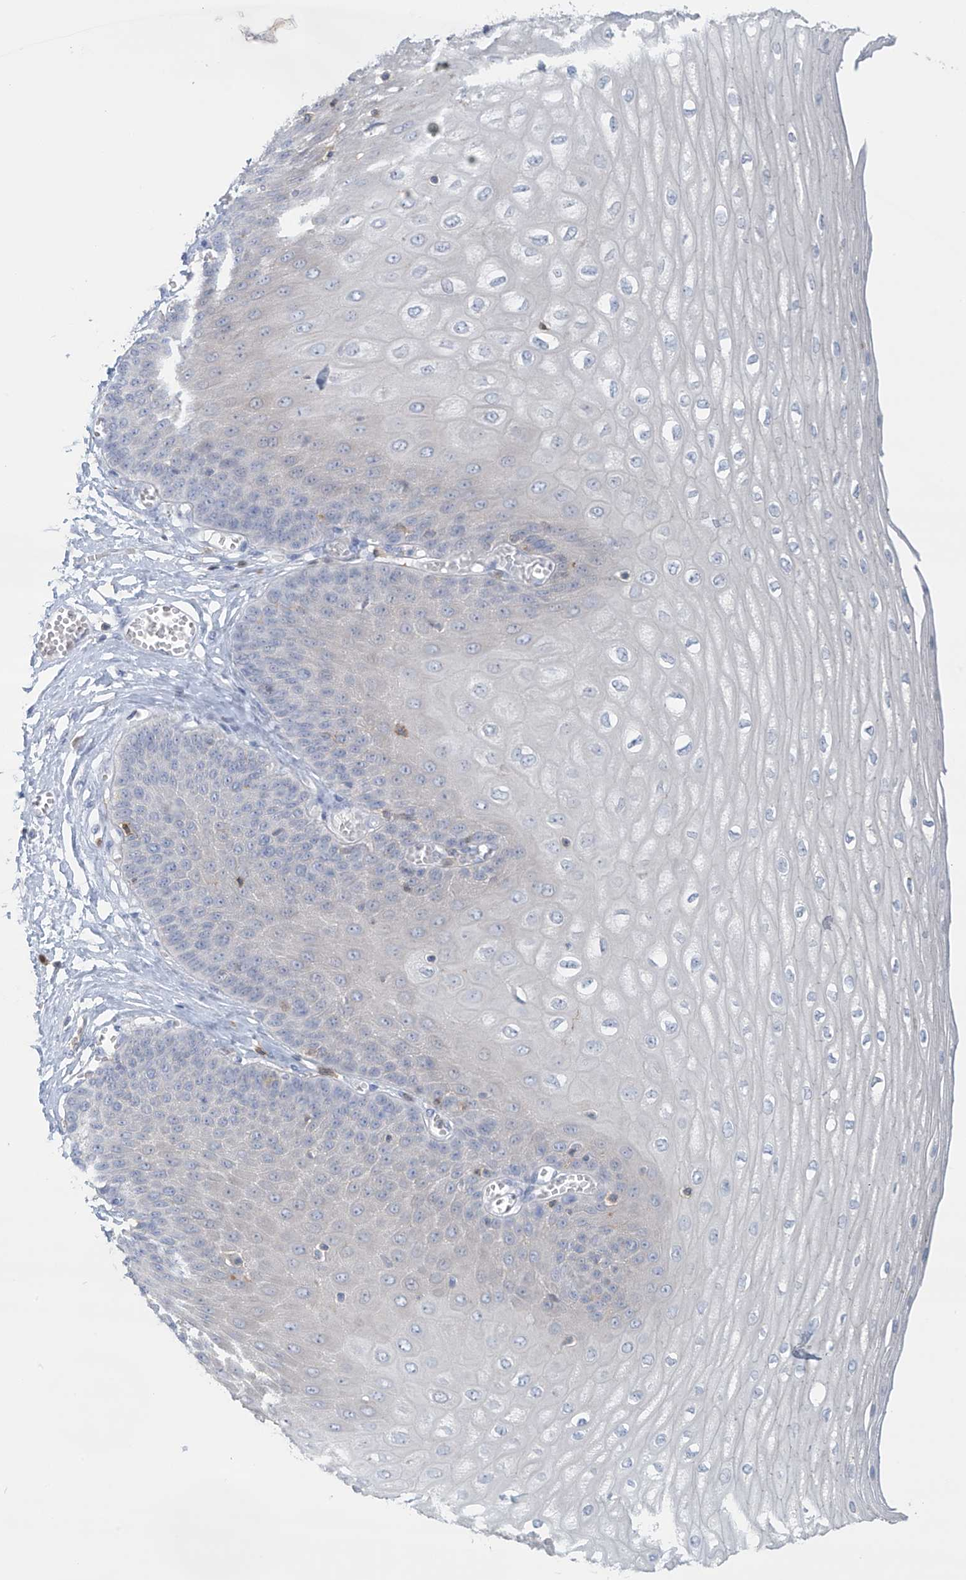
{"staining": {"intensity": "negative", "quantity": "none", "location": "none"}, "tissue": "esophagus", "cell_type": "Squamous epithelial cells", "image_type": "normal", "snomed": [{"axis": "morphology", "description": "Normal tissue, NOS"}, {"axis": "topography", "description": "Esophagus"}], "caption": "Immunohistochemical staining of benign human esophagus displays no significant positivity in squamous epithelial cells.", "gene": "TRMT2B", "patient": {"sex": "male", "age": 60}}